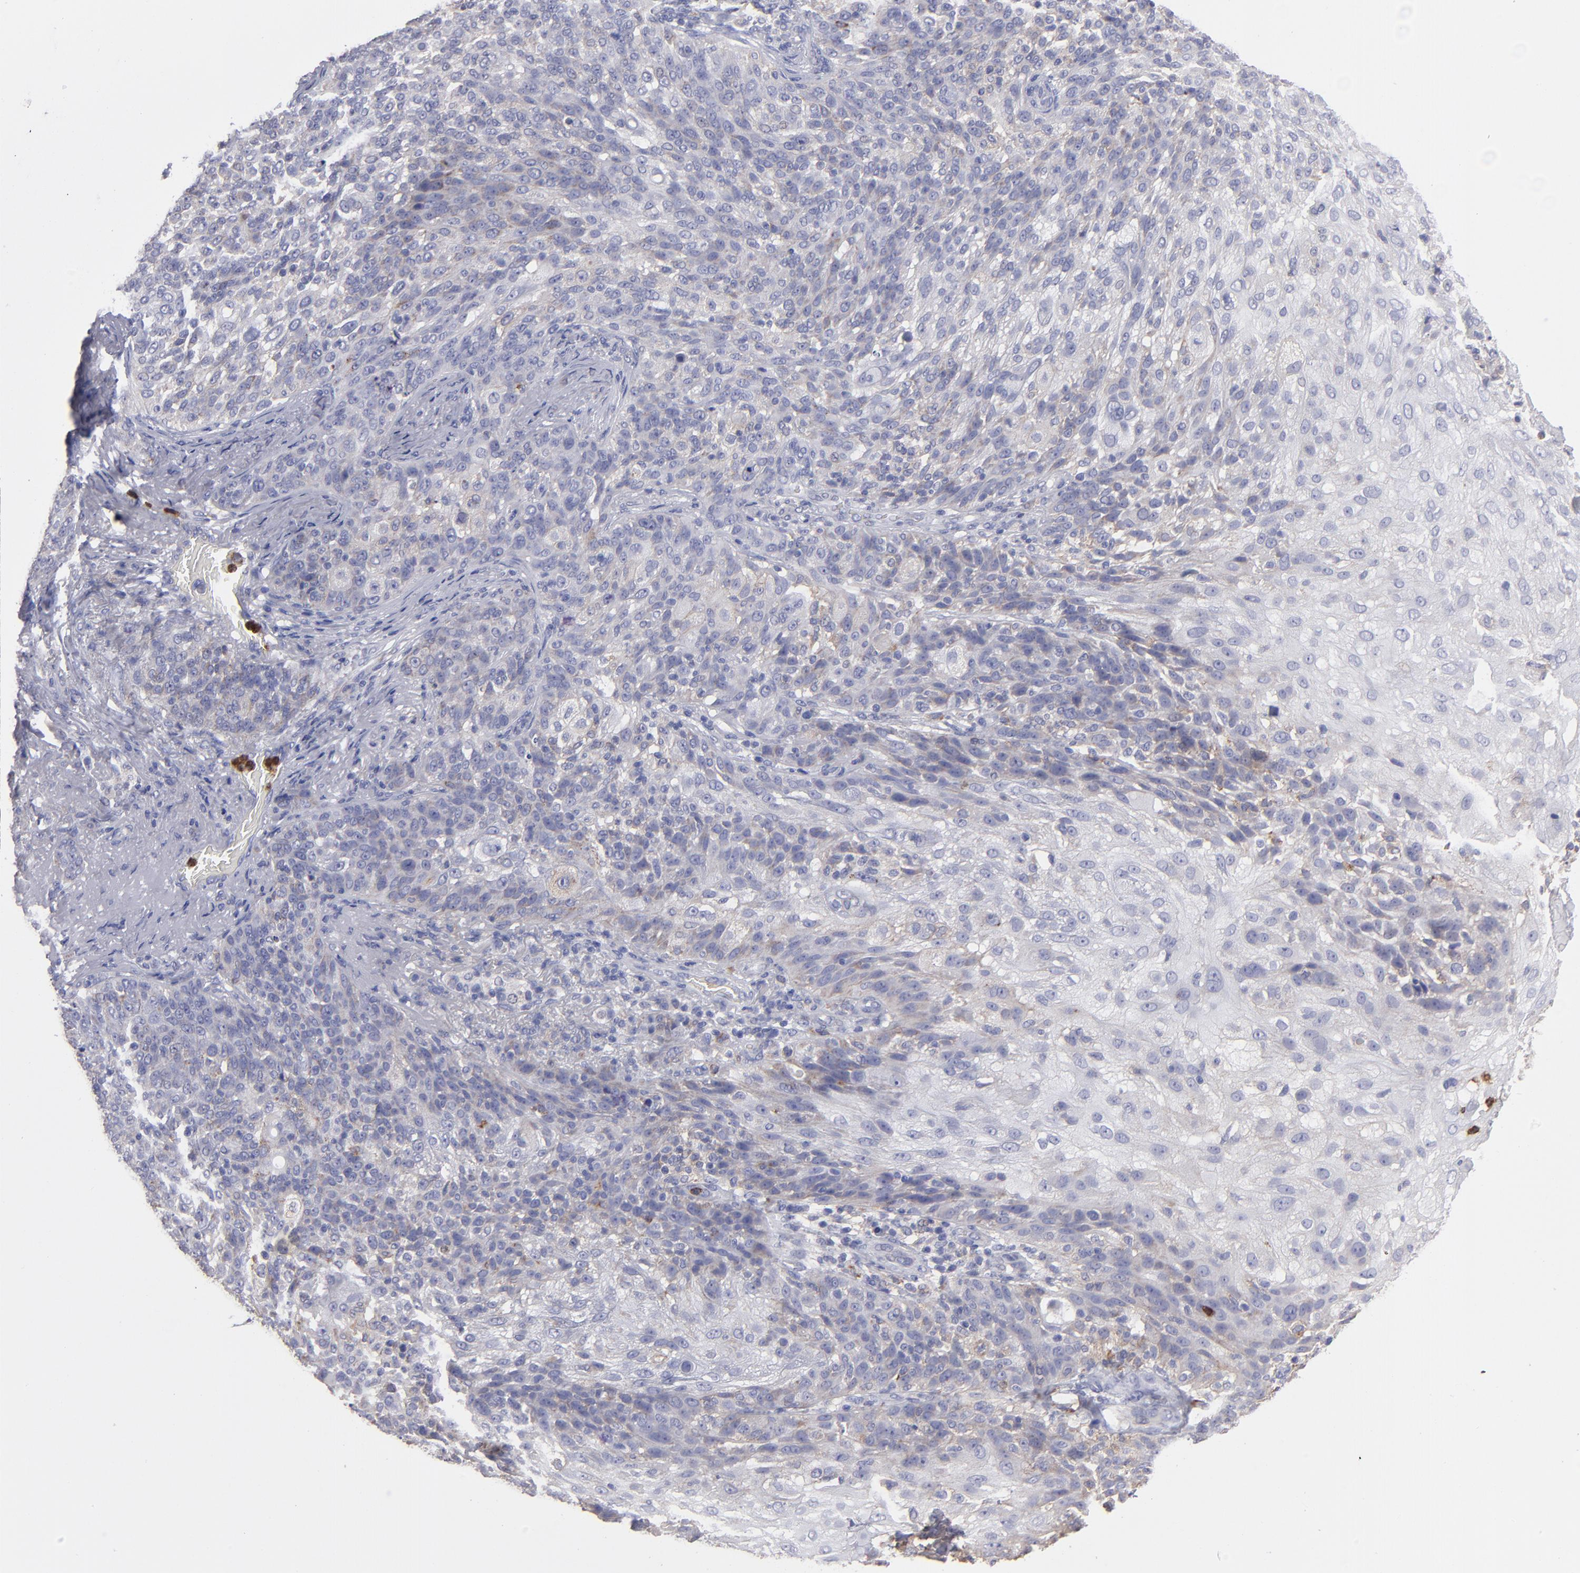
{"staining": {"intensity": "weak", "quantity": "25%-75%", "location": "cytoplasmic/membranous"}, "tissue": "skin cancer", "cell_type": "Tumor cells", "image_type": "cancer", "snomed": [{"axis": "morphology", "description": "Normal tissue, NOS"}, {"axis": "morphology", "description": "Squamous cell carcinoma, NOS"}, {"axis": "topography", "description": "Skin"}], "caption": "Skin squamous cell carcinoma tissue exhibits weak cytoplasmic/membranous staining in about 25%-75% of tumor cells, visualized by immunohistochemistry.", "gene": "FGR", "patient": {"sex": "female", "age": 83}}